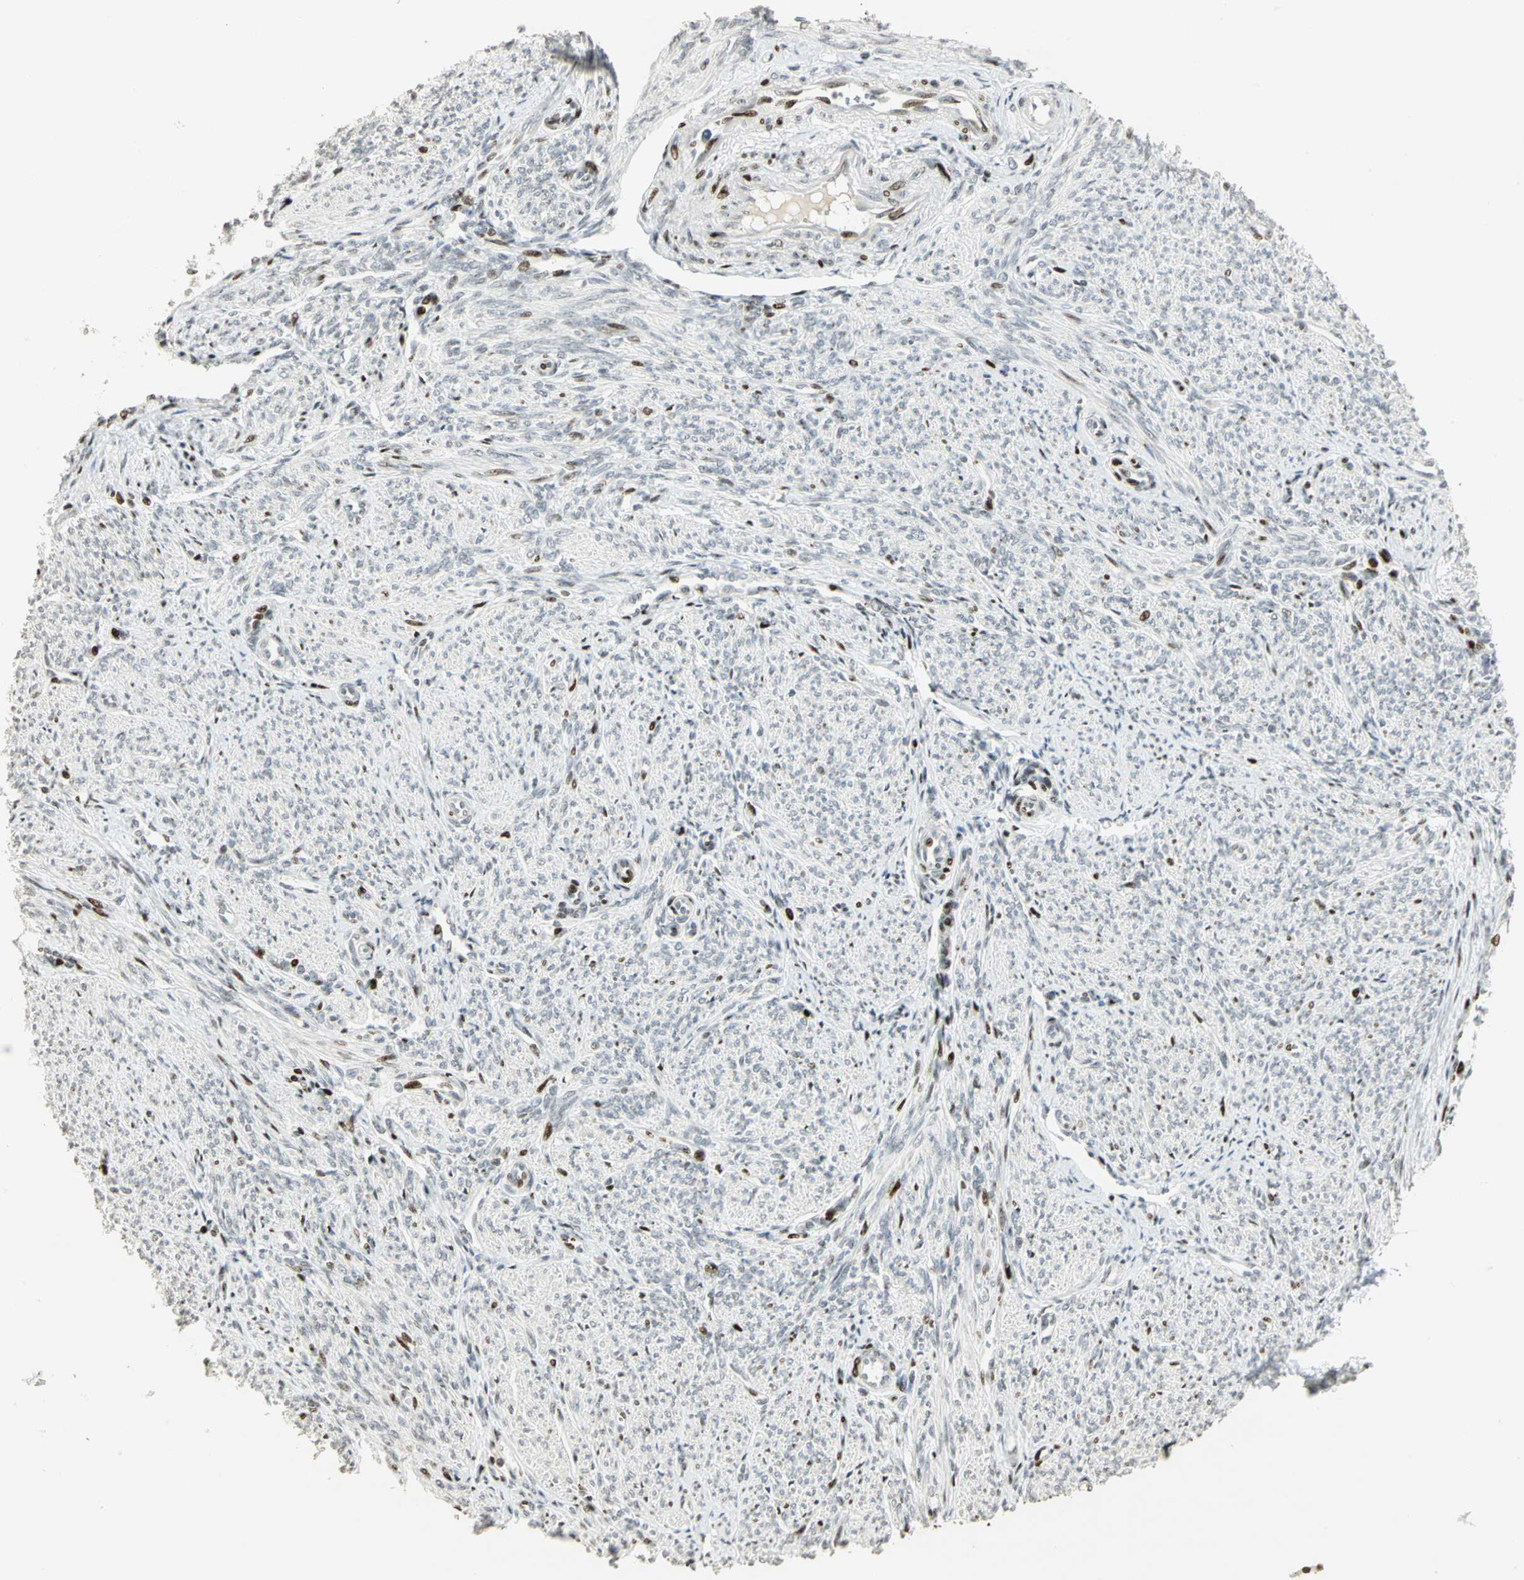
{"staining": {"intensity": "moderate", "quantity": "<25%", "location": "nuclear"}, "tissue": "smooth muscle", "cell_type": "Smooth muscle cells", "image_type": "normal", "snomed": [{"axis": "morphology", "description": "Normal tissue, NOS"}, {"axis": "topography", "description": "Smooth muscle"}], "caption": "Immunohistochemical staining of normal human smooth muscle demonstrates moderate nuclear protein expression in approximately <25% of smooth muscle cells. (IHC, brightfield microscopy, high magnification).", "gene": "KDM1A", "patient": {"sex": "female", "age": 65}}